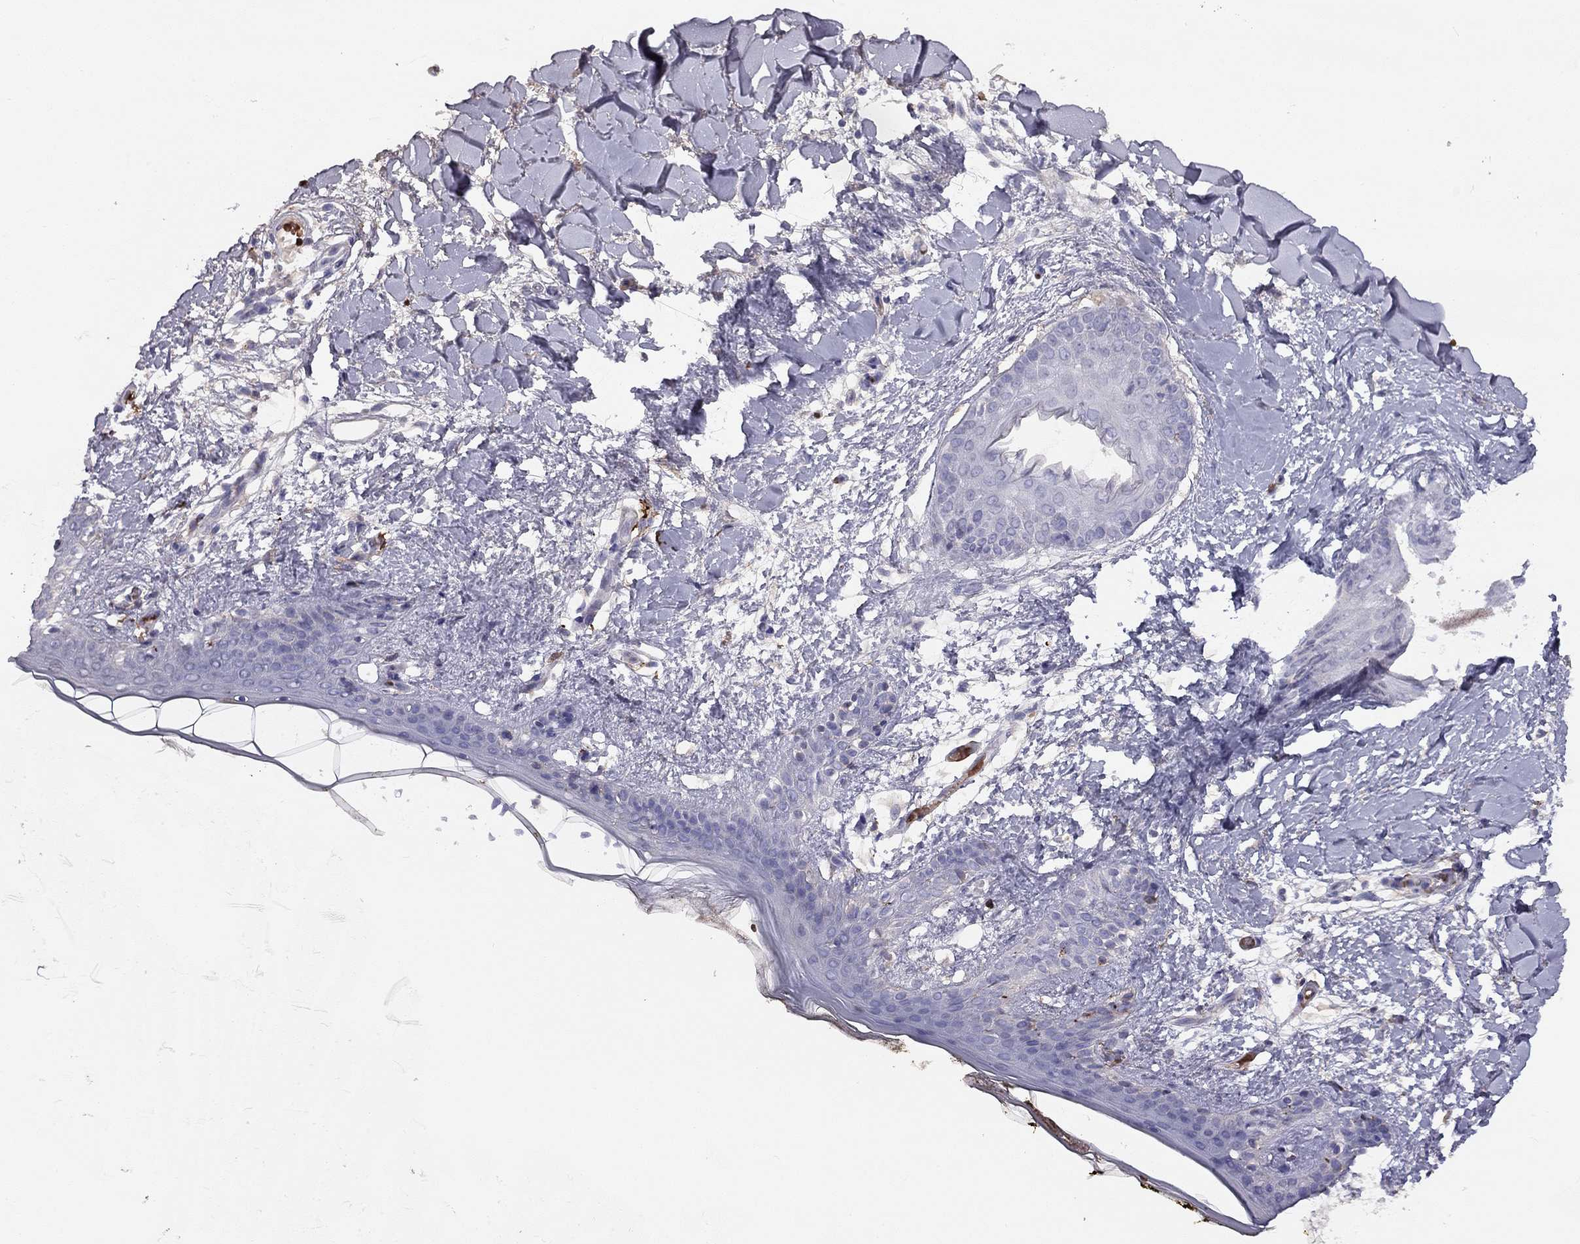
{"staining": {"intensity": "negative", "quantity": "none", "location": "none"}, "tissue": "skin", "cell_type": "Fibroblasts", "image_type": "normal", "snomed": [{"axis": "morphology", "description": "Normal tissue, NOS"}, {"axis": "topography", "description": "Skin"}], "caption": "Skin stained for a protein using immunohistochemistry (IHC) reveals no positivity fibroblasts.", "gene": "RHCE", "patient": {"sex": "female", "age": 34}}